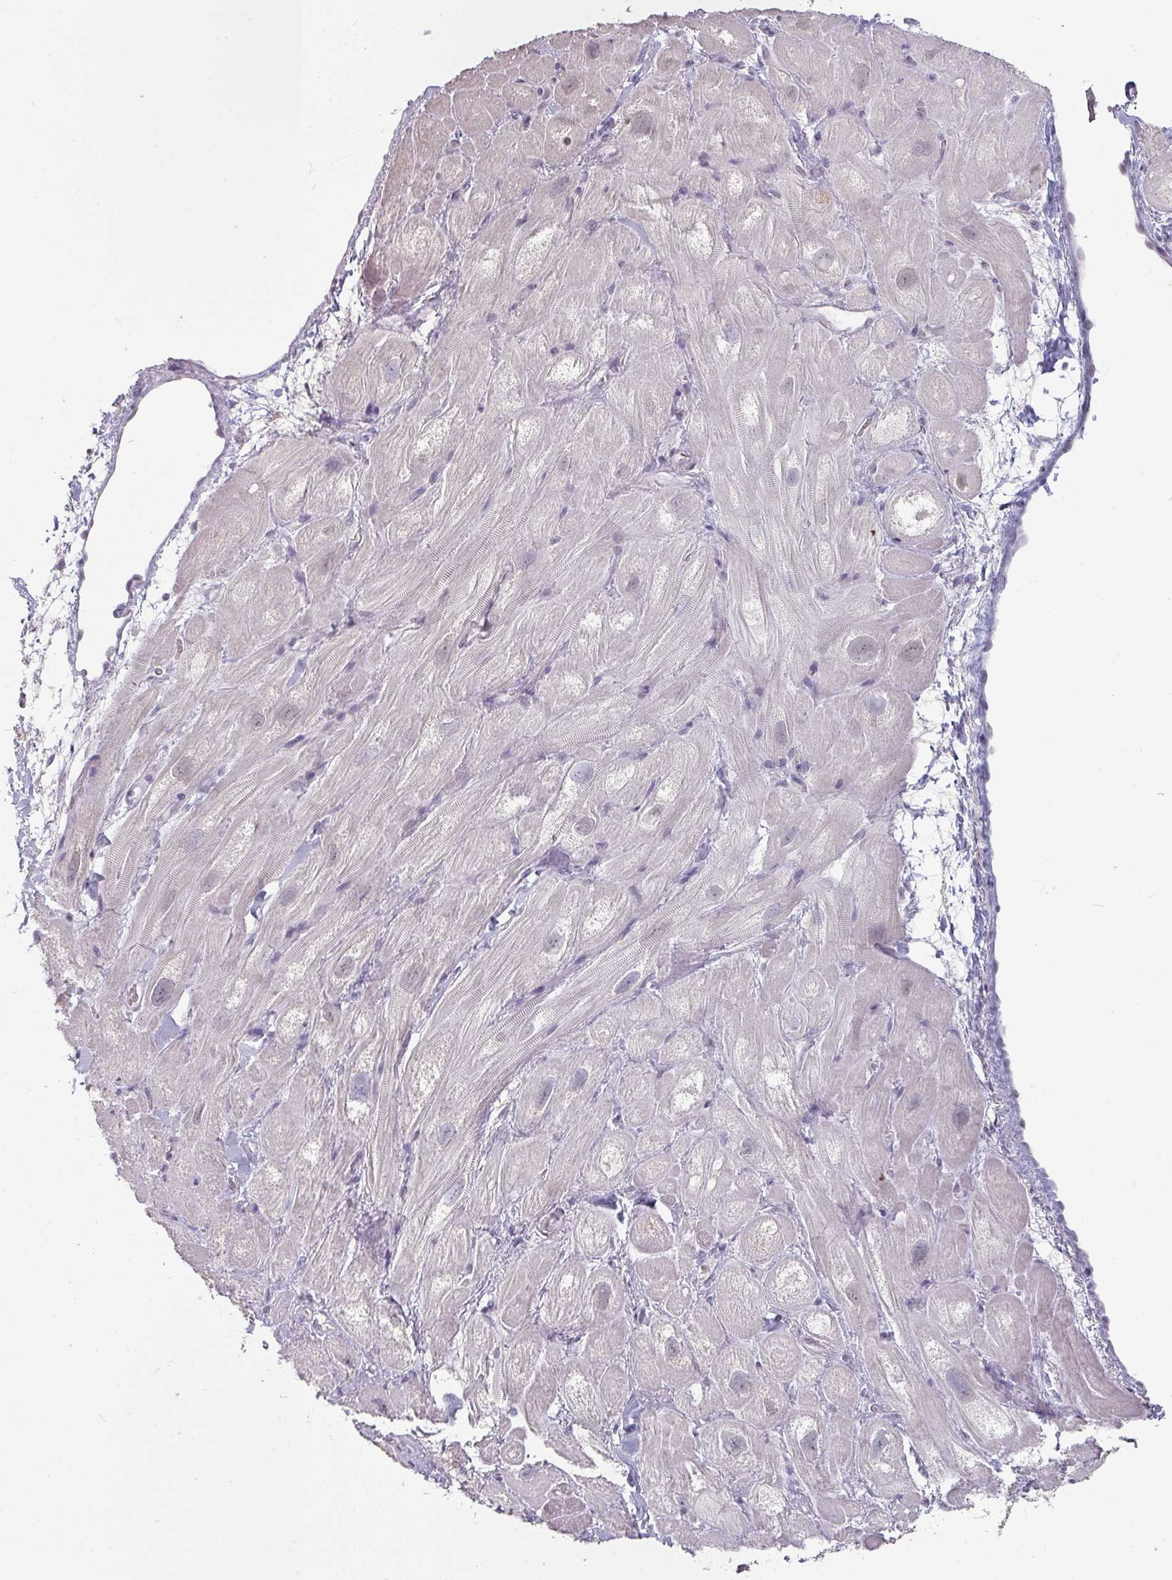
{"staining": {"intensity": "negative", "quantity": "none", "location": "none"}, "tissue": "heart muscle", "cell_type": "Cardiomyocytes", "image_type": "normal", "snomed": [{"axis": "morphology", "description": "Normal tissue, NOS"}, {"axis": "topography", "description": "Heart"}], "caption": "This is a micrograph of immunohistochemistry (IHC) staining of normal heart muscle, which shows no staining in cardiomyocytes.", "gene": "SPRR1A", "patient": {"sex": "male", "age": 49}}